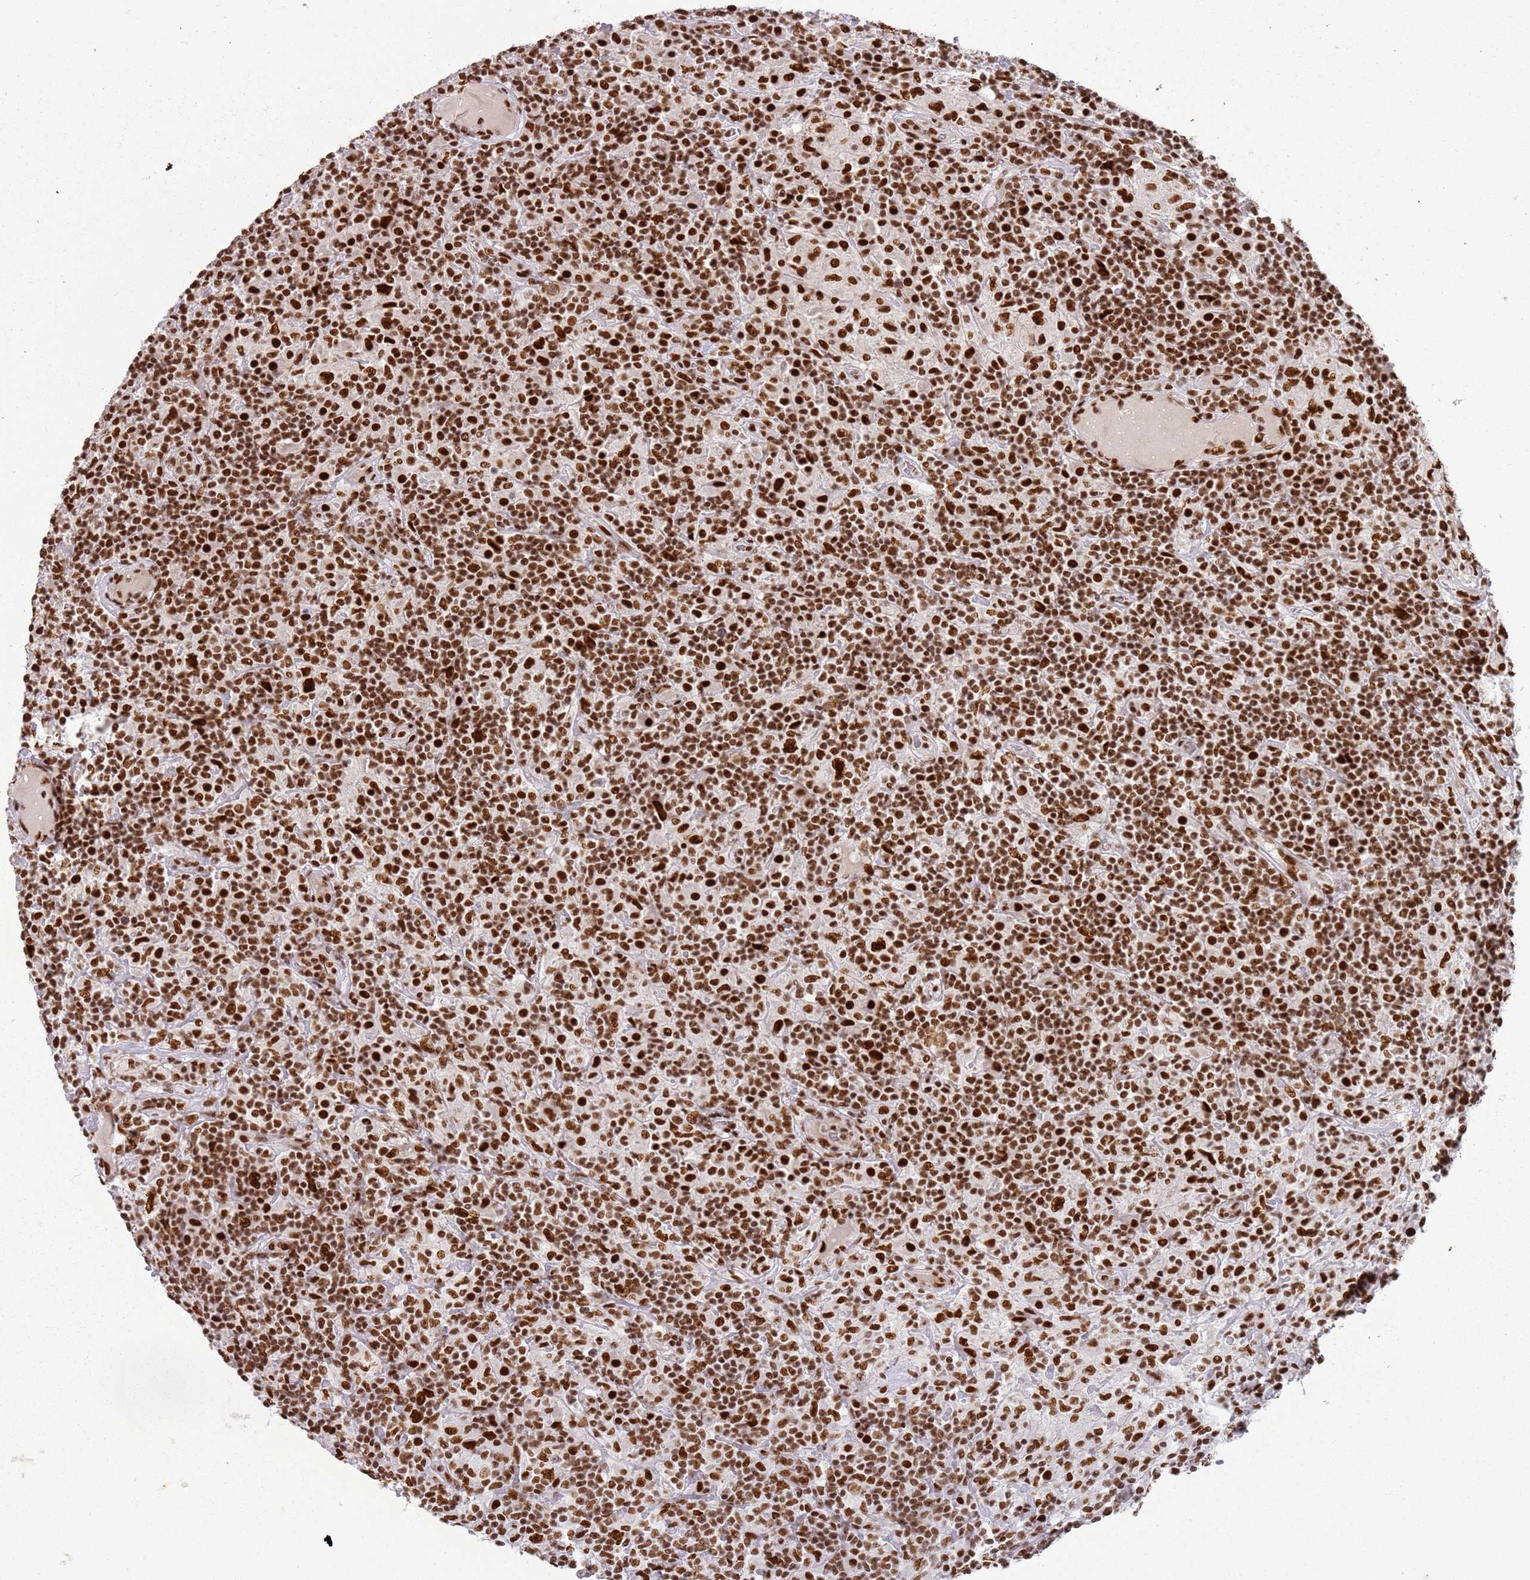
{"staining": {"intensity": "strong", "quantity": ">75%", "location": "nuclear"}, "tissue": "lymphoma", "cell_type": "Tumor cells", "image_type": "cancer", "snomed": [{"axis": "morphology", "description": "Hodgkin's disease, NOS"}, {"axis": "topography", "description": "Lymph node"}], "caption": "Hodgkin's disease stained with DAB (3,3'-diaminobenzidine) IHC demonstrates high levels of strong nuclear staining in approximately >75% of tumor cells.", "gene": "TENT4A", "patient": {"sex": "male", "age": 70}}